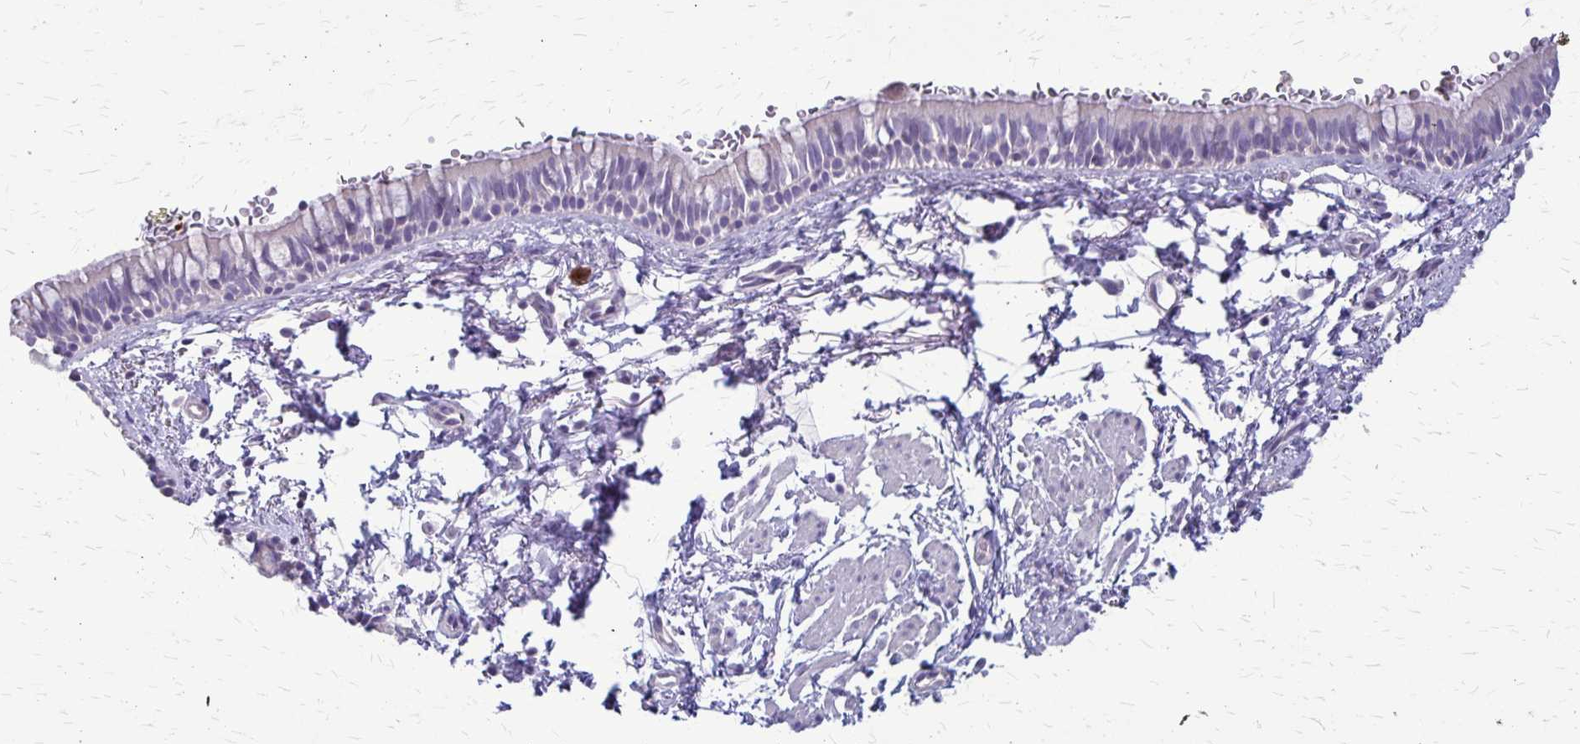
{"staining": {"intensity": "negative", "quantity": "none", "location": "none"}, "tissue": "bronchus", "cell_type": "Respiratory epithelial cells", "image_type": "normal", "snomed": [{"axis": "morphology", "description": "Normal tissue, NOS"}, {"axis": "topography", "description": "Lymph node"}, {"axis": "topography", "description": "Cartilage tissue"}, {"axis": "topography", "description": "Bronchus"}], "caption": "Immunohistochemistry (IHC) image of unremarkable bronchus: bronchus stained with DAB (3,3'-diaminobenzidine) reveals no significant protein staining in respiratory epithelial cells.", "gene": "GP9", "patient": {"sex": "female", "age": 70}}